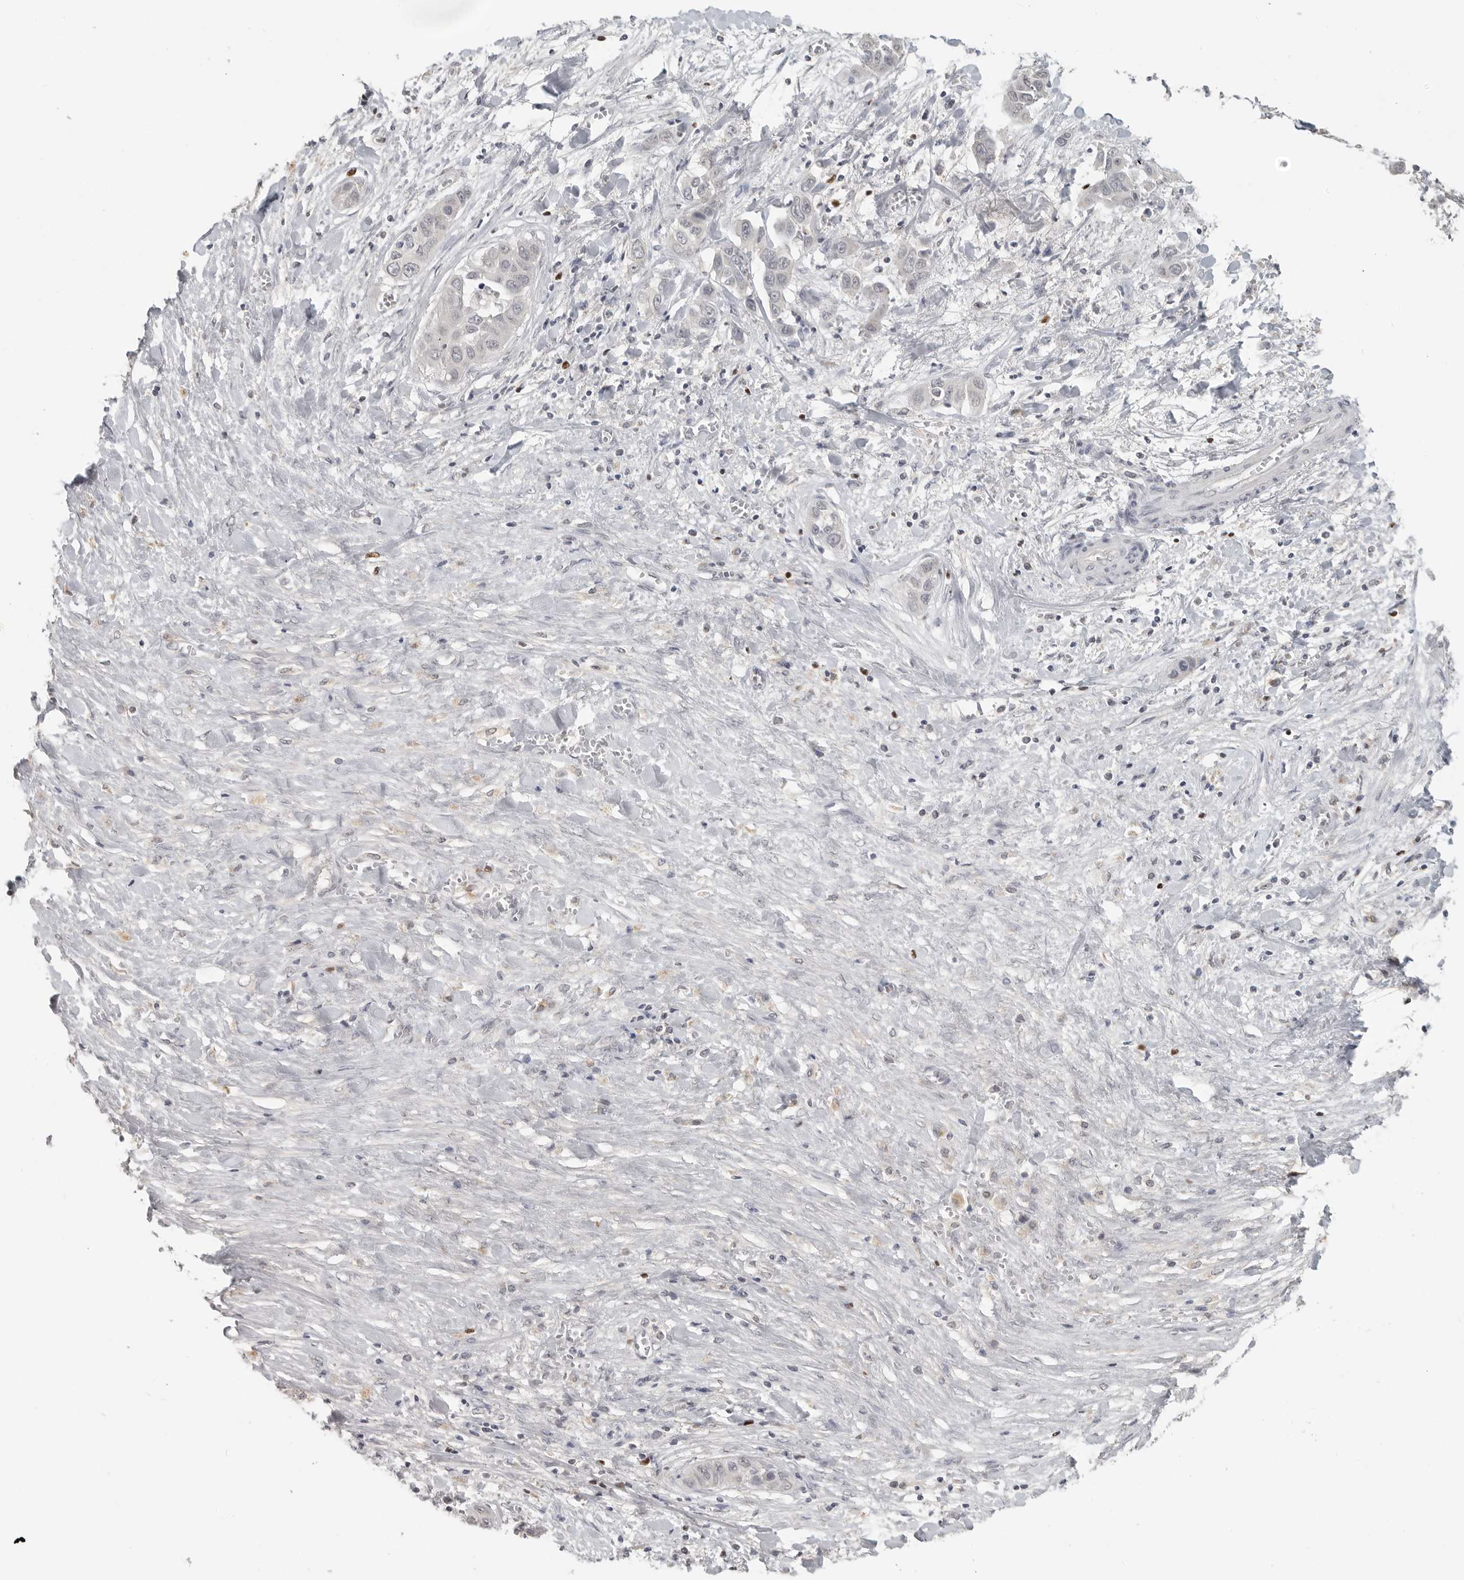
{"staining": {"intensity": "negative", "quantity": "none", "location": "none"}, "tissue": "liver cancer", "cell_type": "Tumor cells", "image_type": "cancer", "snomed": [{"axis": "morphology", "description": "Cholangiocarcinoma"}, {"axis": "topography", "description": "Liver"}], "caption": "The histopathology image displays no significant positivity in tumor cells of cholangiocarcinoma (liver).", "gene": "FOXP3", "patient": {"sex": "female", "age": 52}}